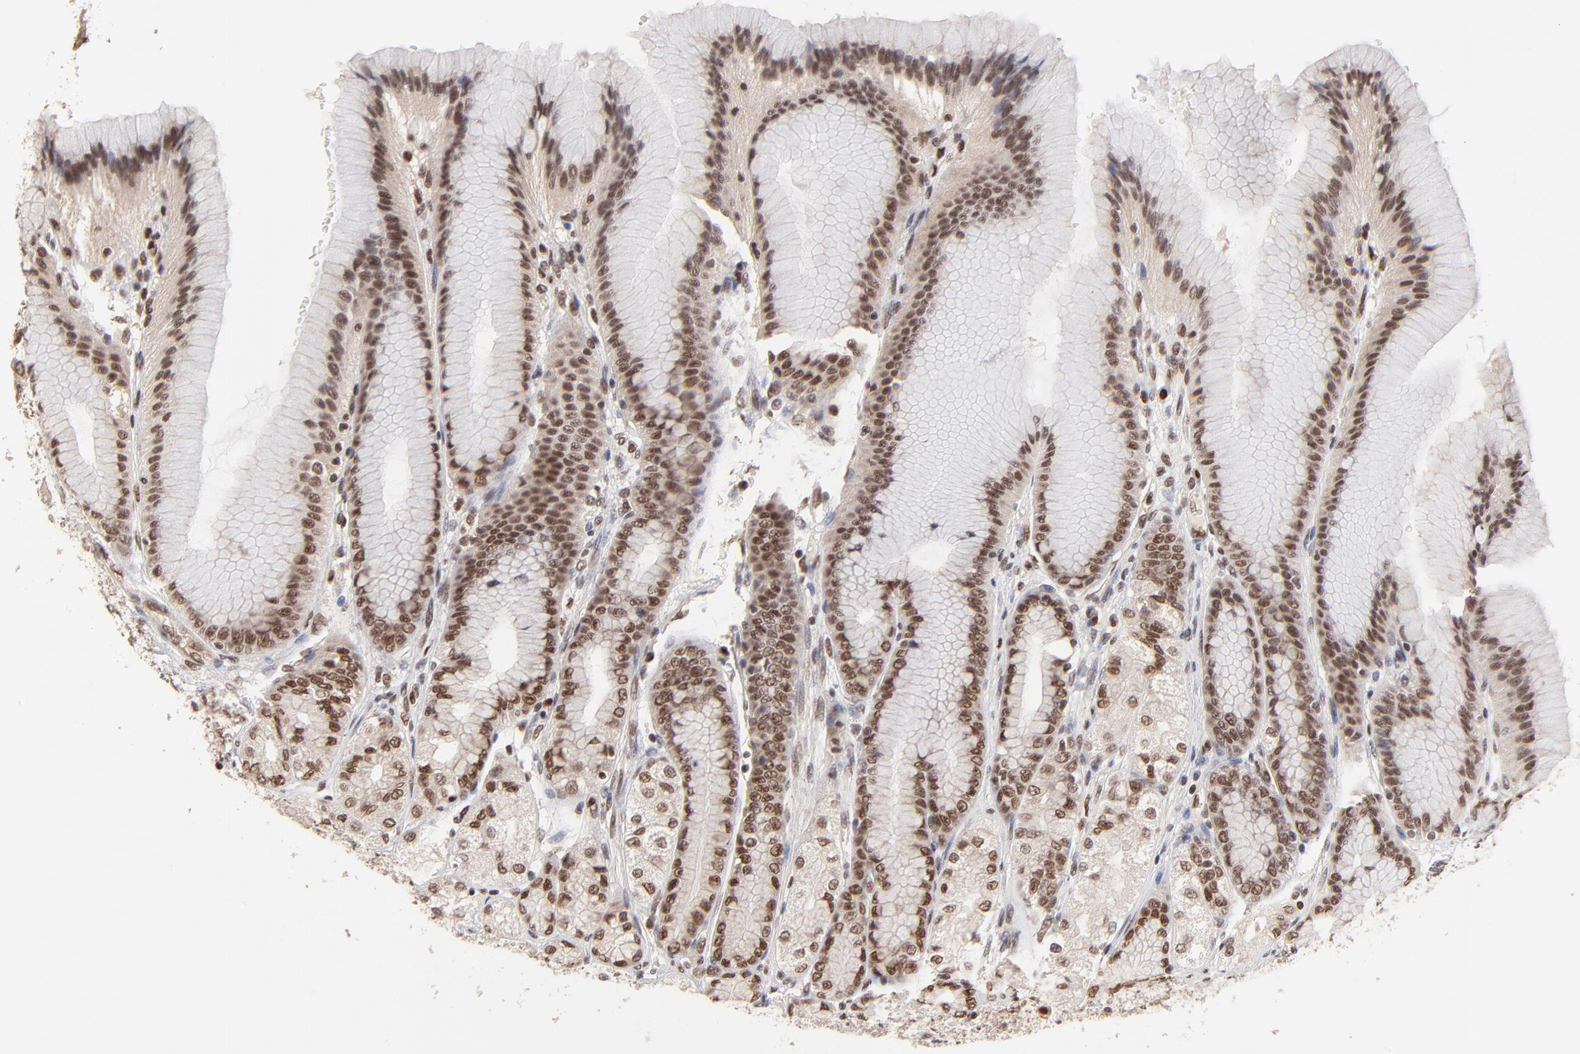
{"staining": {"intensity": "moderate", "quantity": ">75%", "location": "nuclear"}, "tissue": "stomach", "cell_type": "Glandular cells", "image_type": "normal", "snomed": [{"axis": "morphology", "description": "Normal tissue, NOS"}, {"axis": "morphology", "description": "Adenocarcinoma, NOS"}, {"axis": "topography", "description": "Stomach"}, {"axis": "topography", "description": "Stomach, lower"}], "caption": "A photomicrograph showing moderate nuclear positivity in about >75% of glandular cells in unremarkable stomach, as visualized by brown immunohistochemical staining.", "gene": "DSN1", "patient": {"sex": "female", "age": 65}}